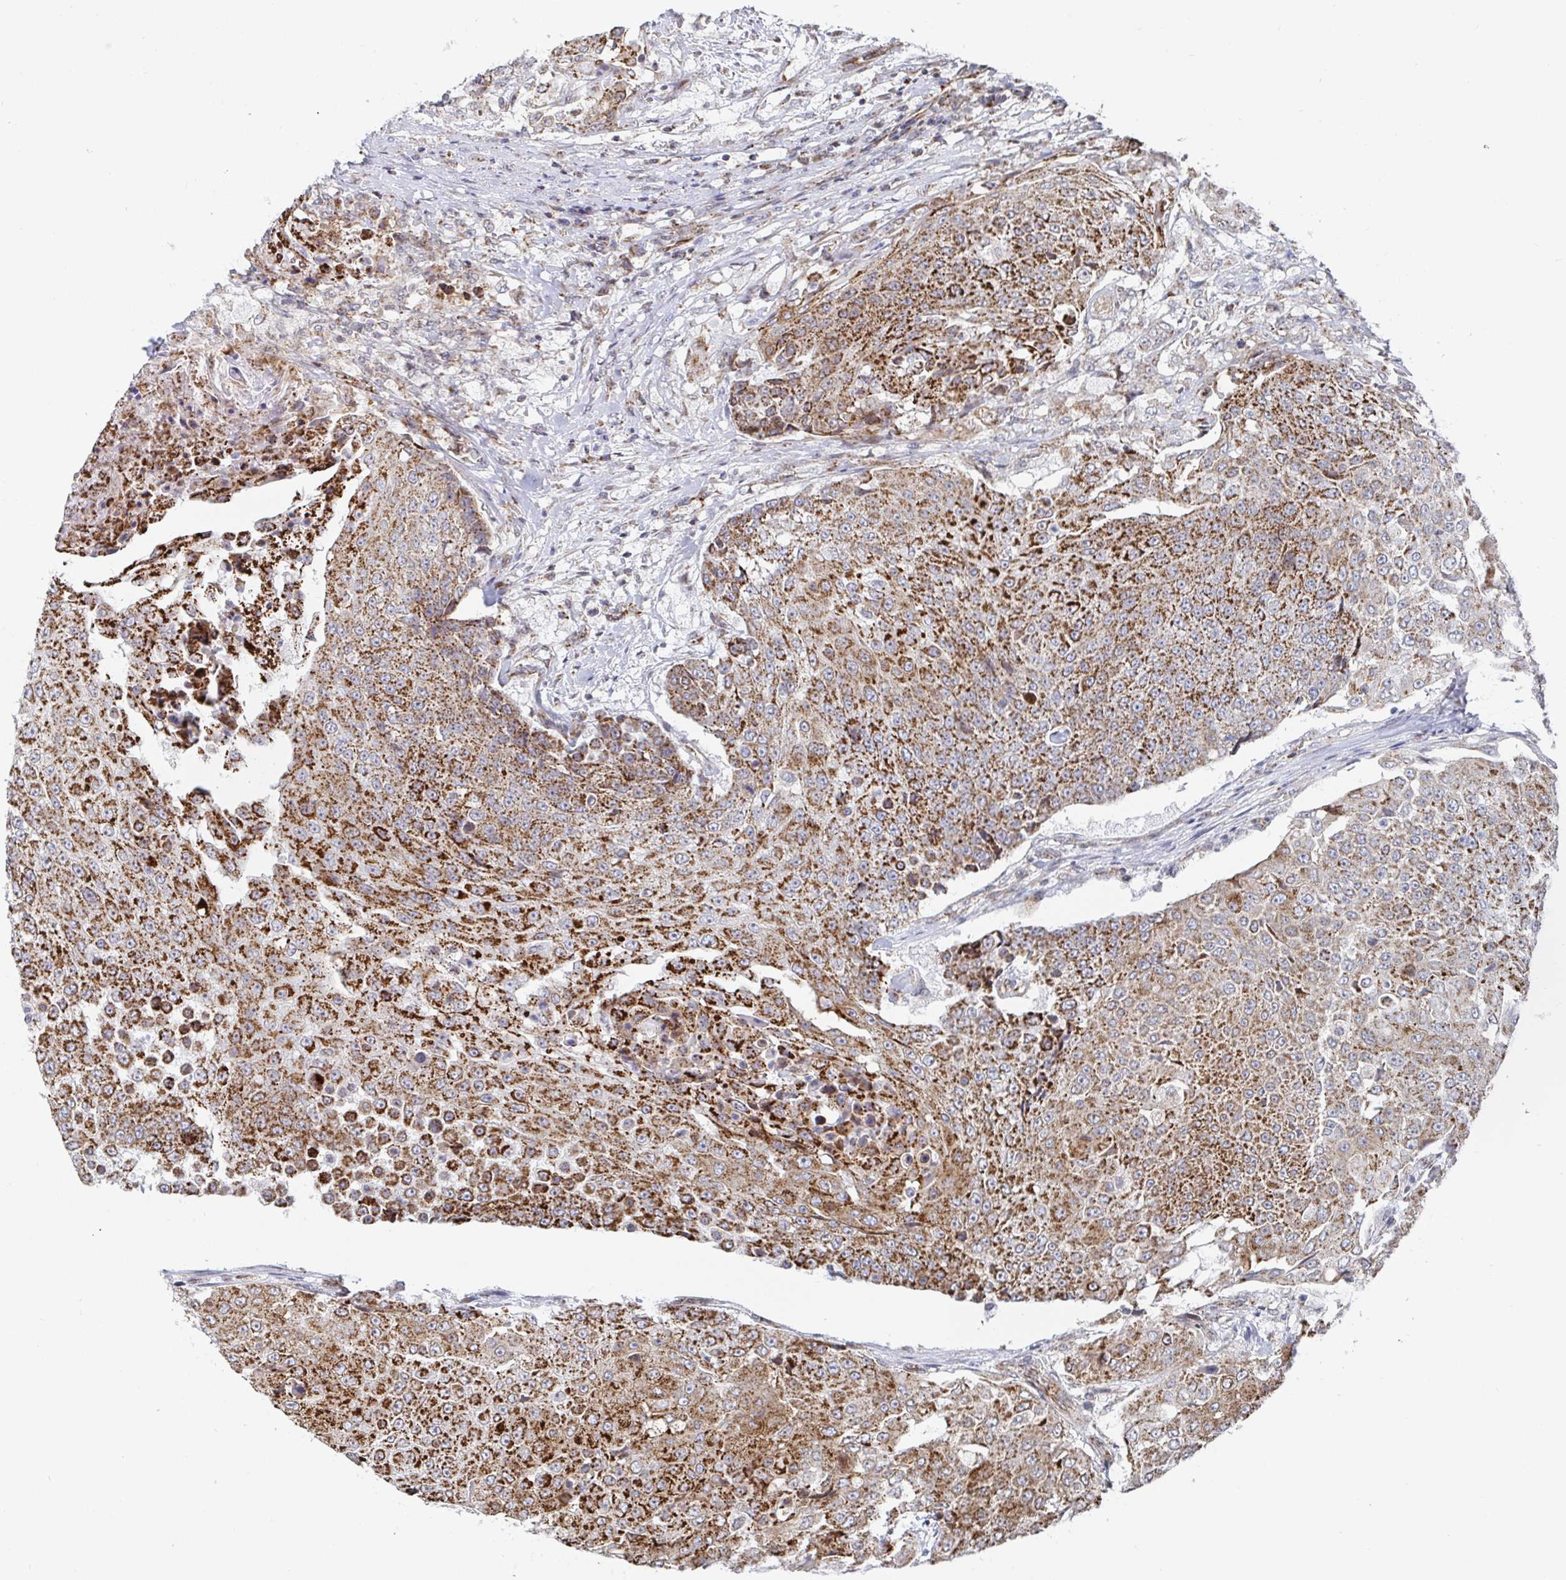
{"staining": {"intensity": "moderate", "quantity": ">75%", "location": "cytoplasmic/membranous"}, "tissue": "urothelial cancer", "cell_type": "Tumor cells", "image_type": "cancer", "snomed": [{"axis": "morphology", "description": "Urothelial carcinoma, High grade"}, {"axis": "topography", "description": "Urinary bladder"}], "caption": "Brown immunohistochemical staining in human high-grade urothelial carcinoma exhibits moderate cytoplasmic/membranous positivity in about >75% of tumor cells.", "gene": "STARD8", "patient": {"sex": "female", "age": 63}}